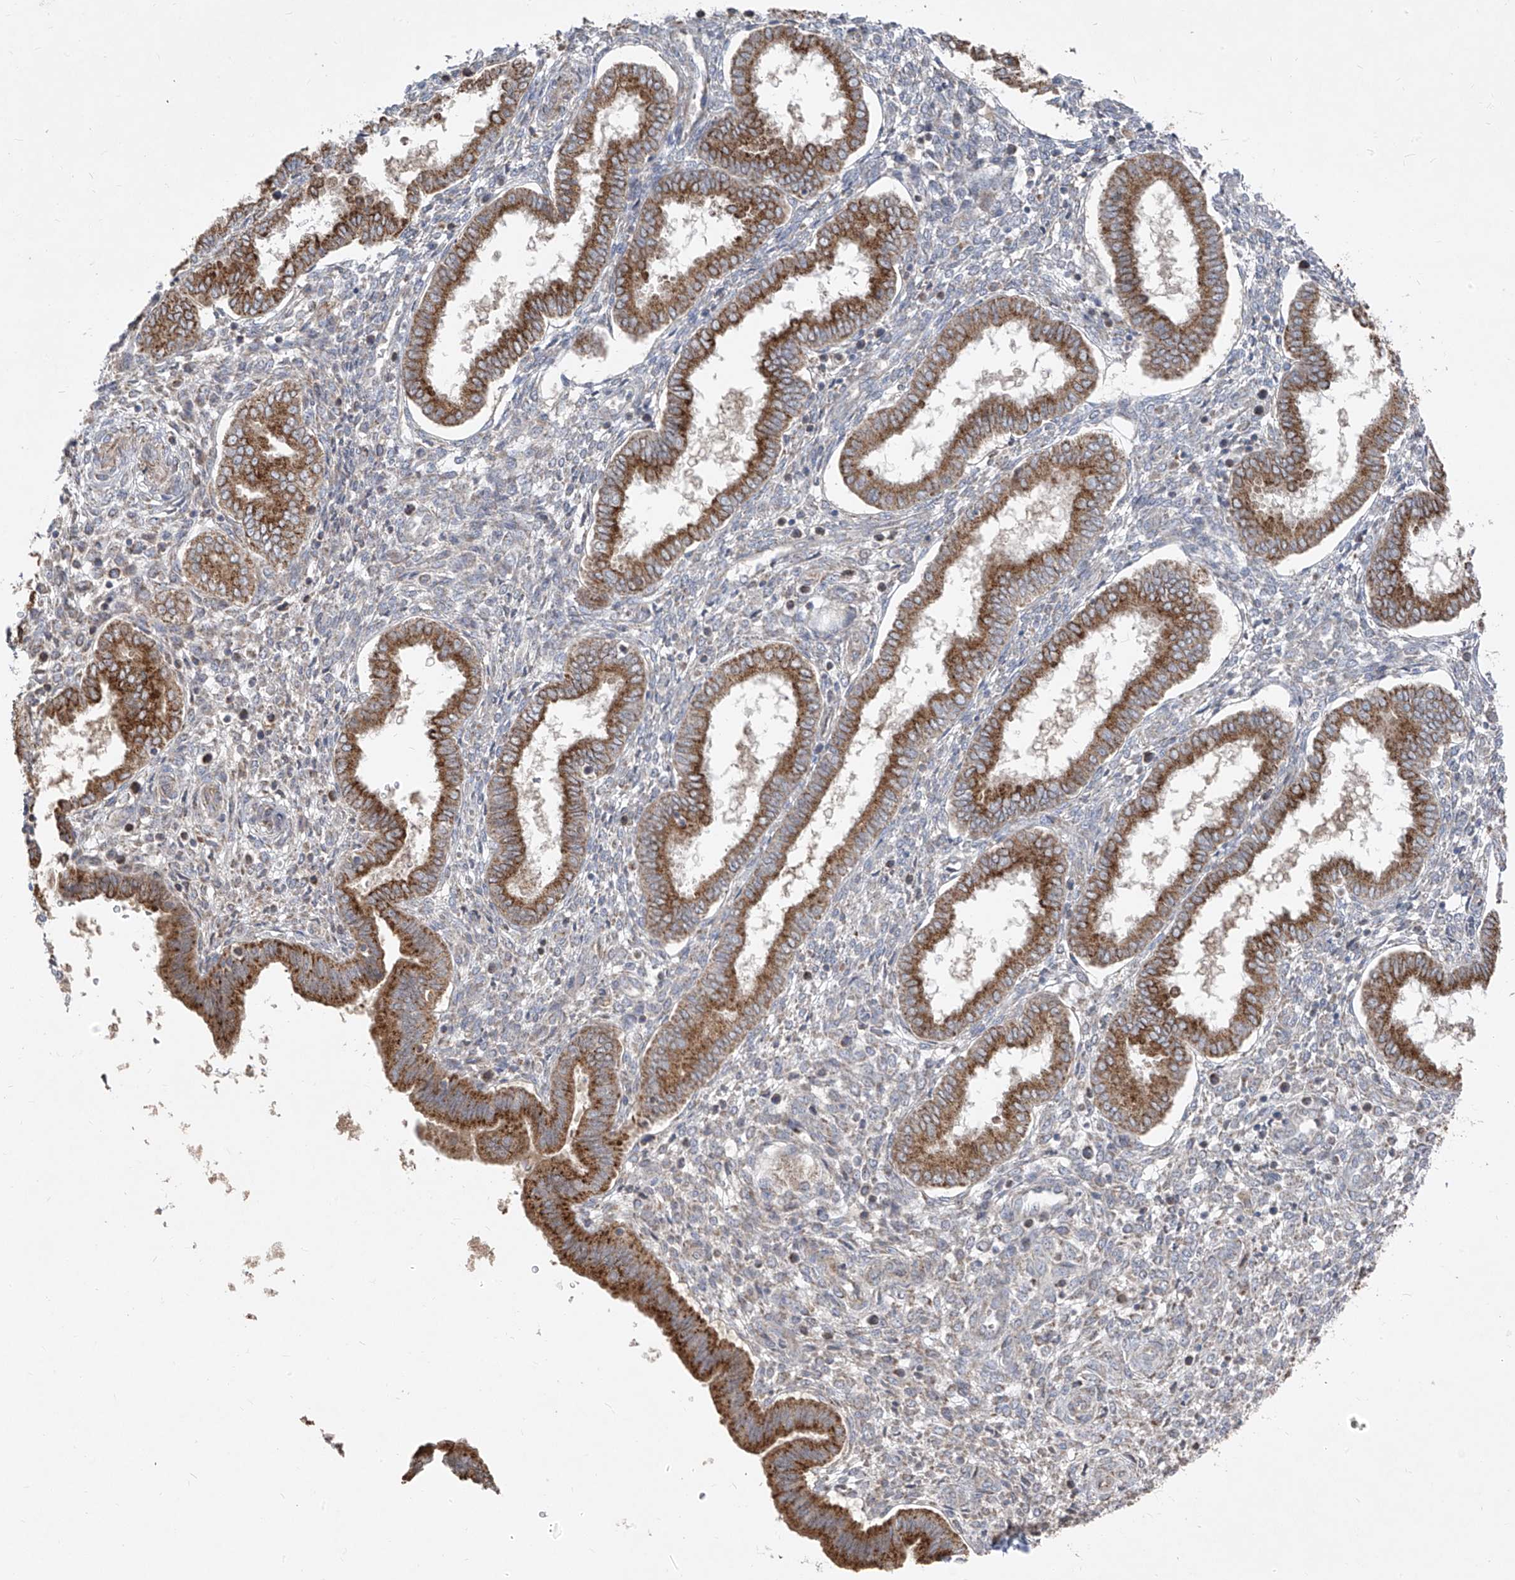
{"staining": {"intensity": "moderate", "quantity": "25%-75%", "location": "cytoplasmic/membranous"}, "tissue": "endometrium", "cell_type": "Cells in endometrial stroma", "image_type": "normal", "snomed": [{"axis": "morphology", "description": "Normal tissue, NOS"}, {"axis": "topography", "description": "Endometrium"}], "caption": "Normal endometrium was stained to show a protein in brown. There is medium levels of moderate cytoplasmic/membranous staining in approximately 25%-75% of cells in endometrial stroma.", "gene": "ABCD3", "patient": {"sex": "female", "age": 24}}